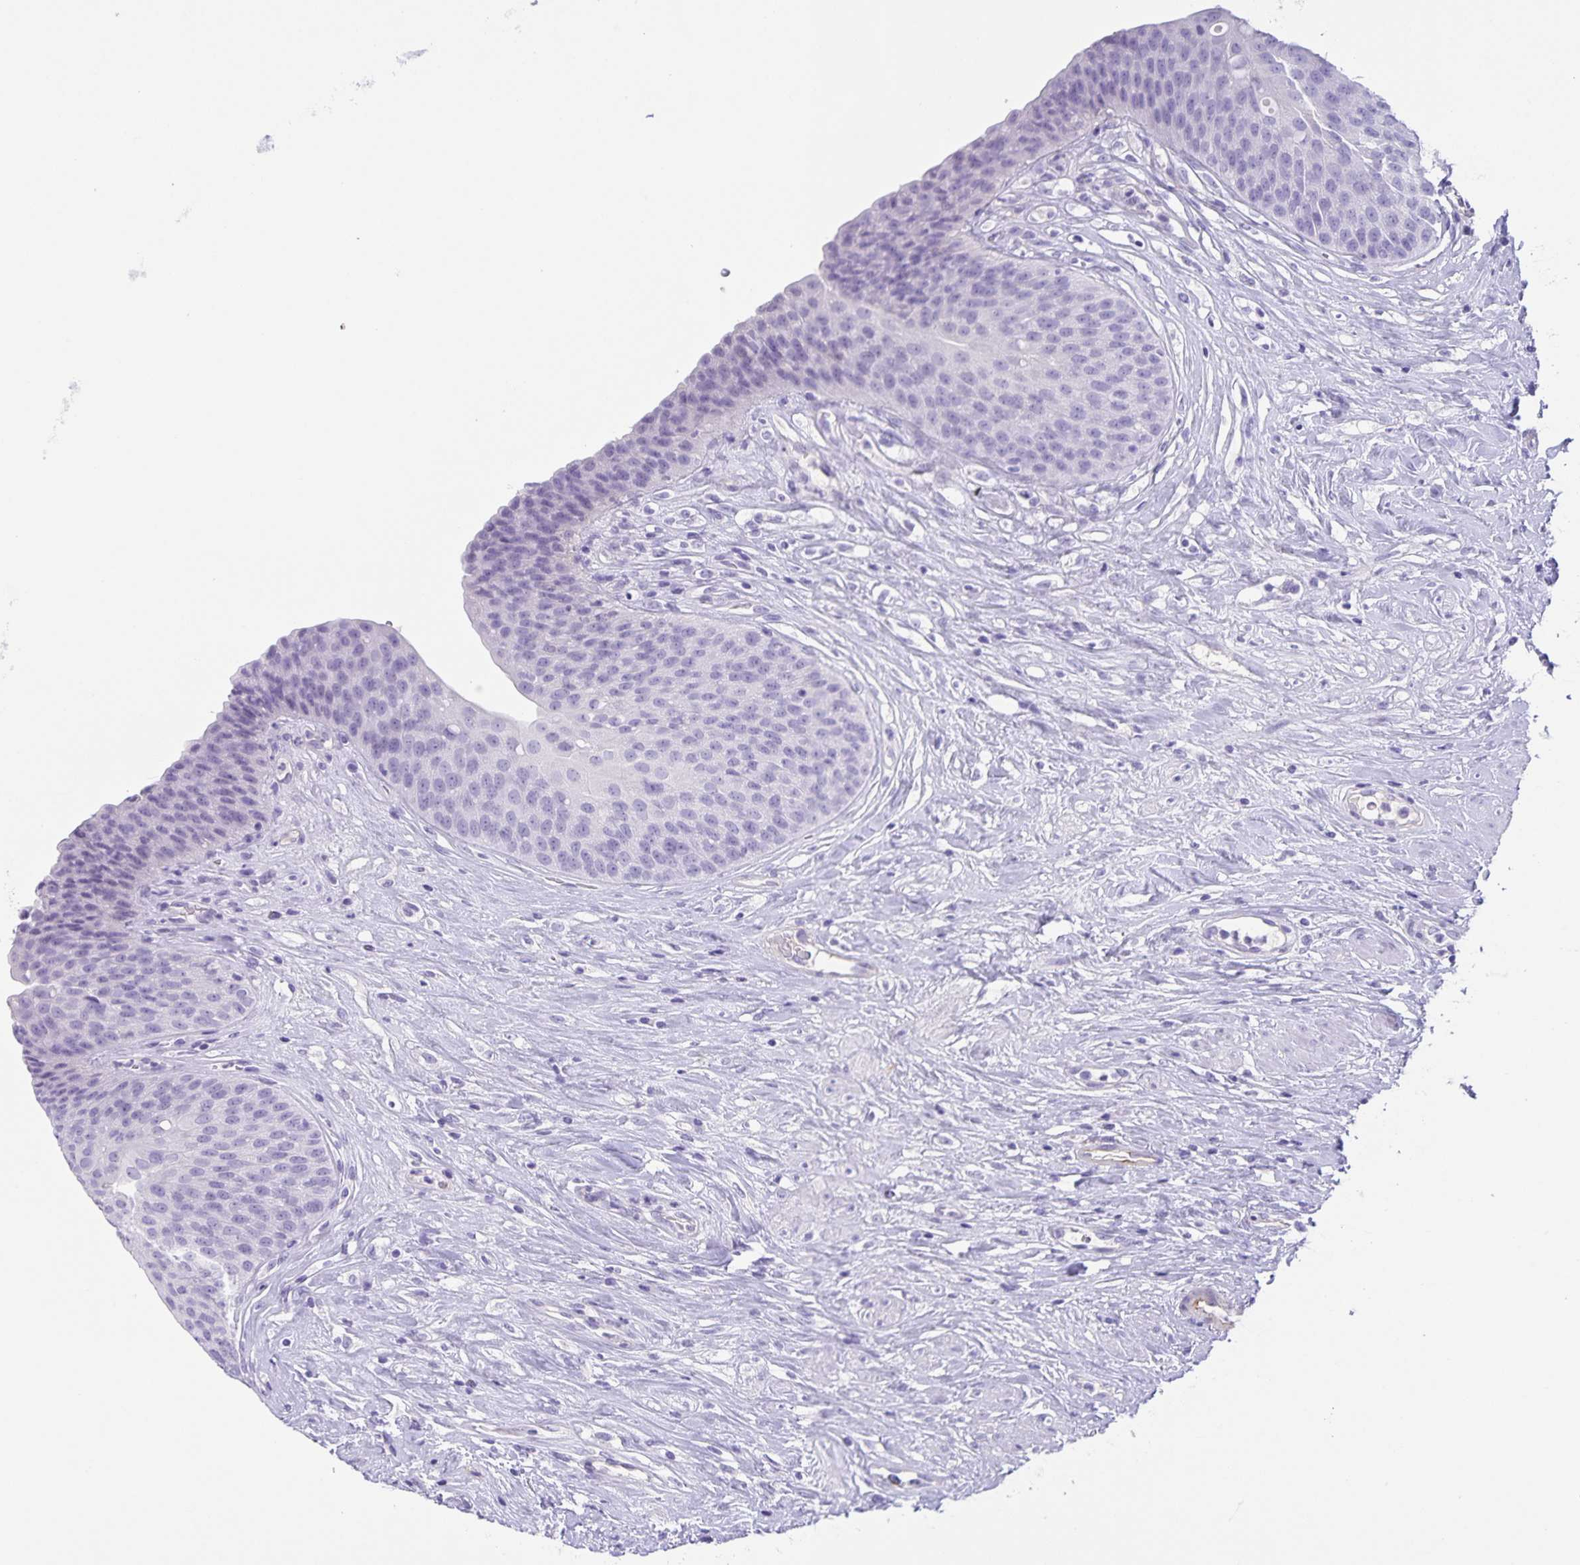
{"staining": {"intensity": "negative", "quantity": "none", "location": "none"}, "tissue": "urinary bladder", "cell_type": "Urothelial cells", "image_type": "normal", "snomed": [{"axis": "morphology", "description": "Normal tissue, NOS"}, {"axis": "topography", "description": "Urinary bladder"}], "caption": "Immunohistochemistry (IHC) of benign urinary bladder demonstrates no expression in urothelial cells. The staining was performed using DAB to visualize the protein expression in brown, while the nuclei were stained in blue with hematoxylin (Magnification: 20x).", "gene": "UBQLN3", "patient": {"sex": "female", "age": 56}}